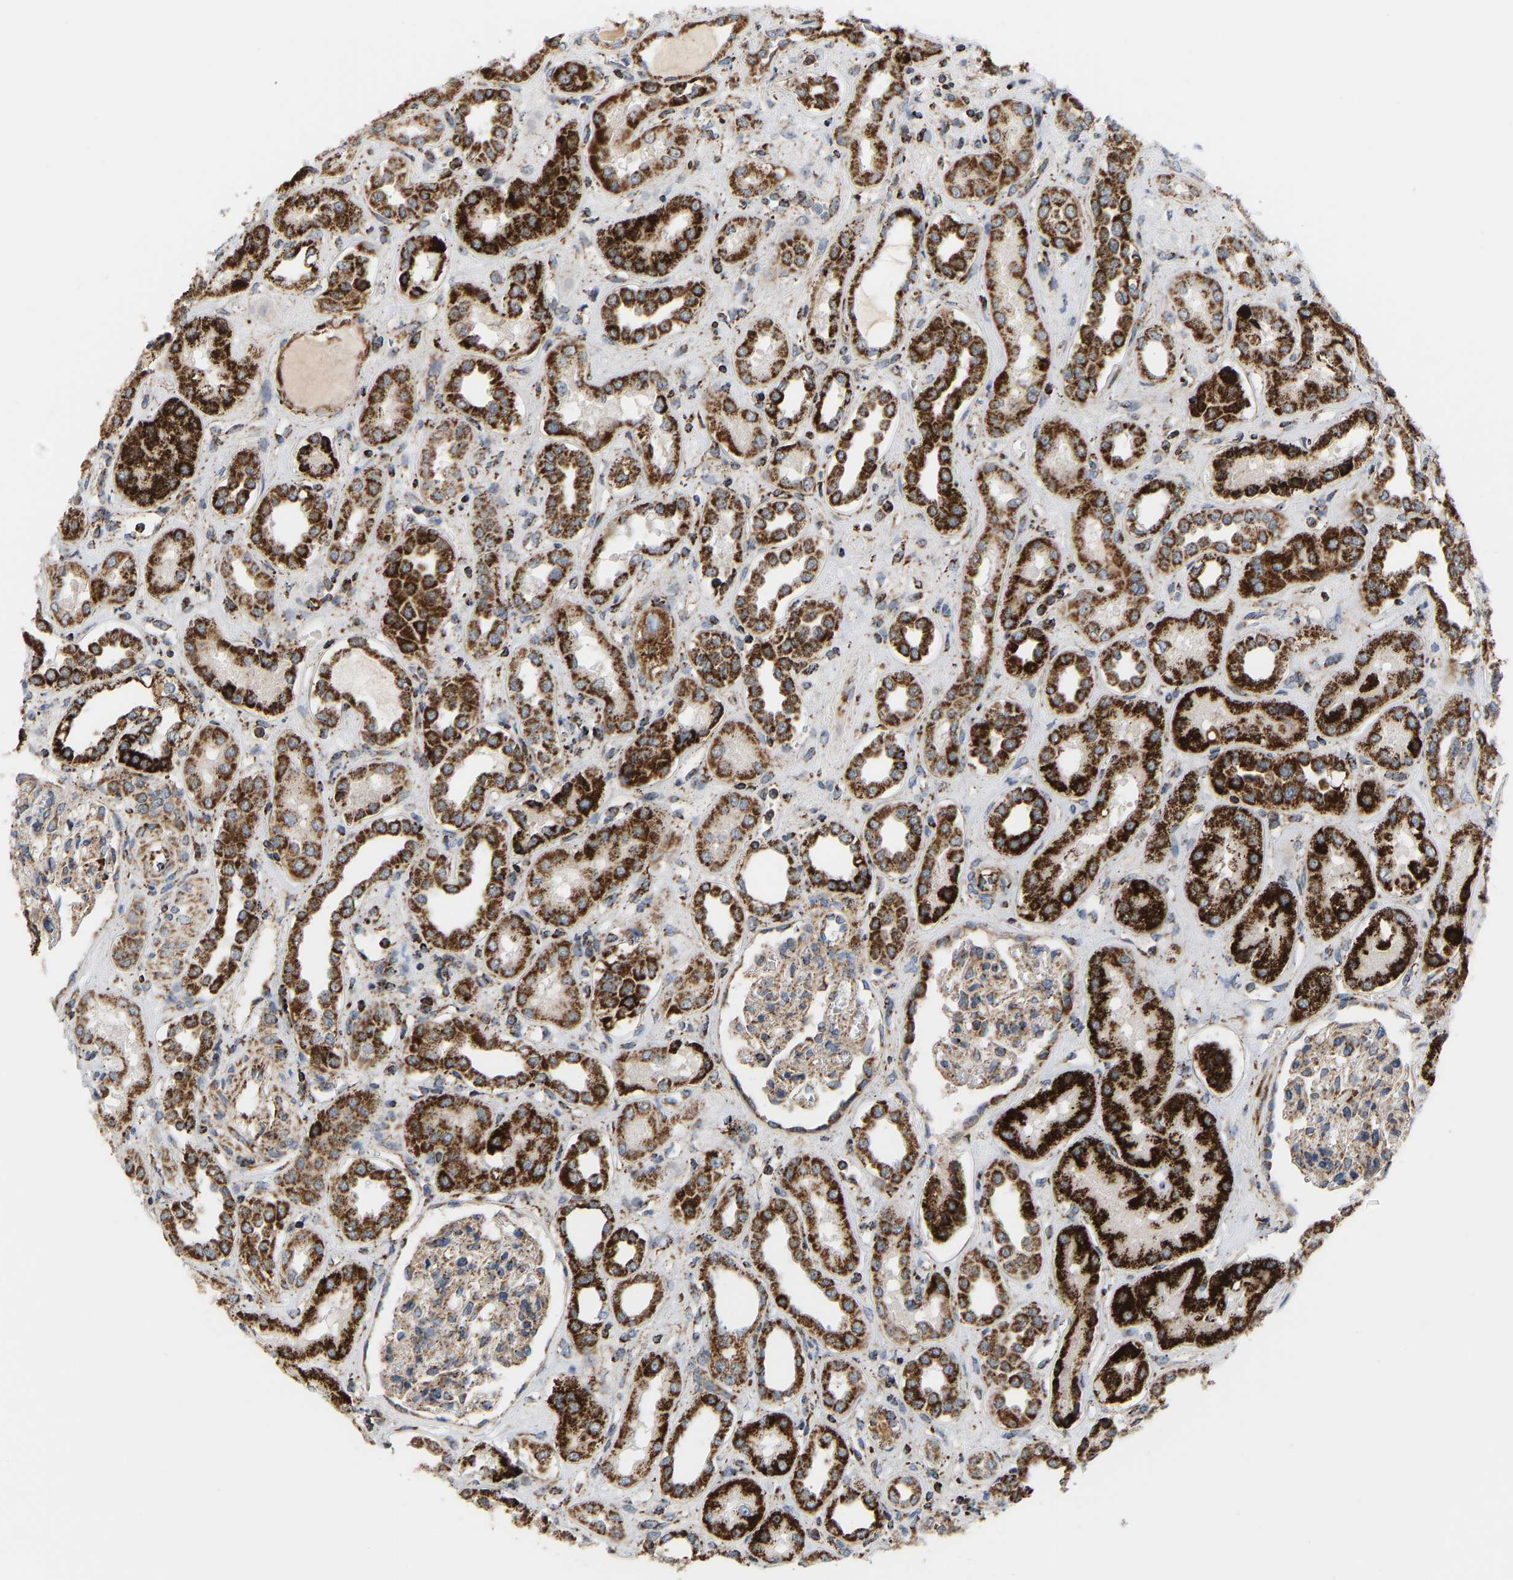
{"staining": {"intensity": "moderate", "quantity": ">75%", "location": "cytoplasmic/membranous"}, "tissue": "kidney", "cell_type": "Cells in glomeruli", "image_type": "normal", "snomed": [{"axis": "morphology", "description": "Normal tissue, NOS"}, {"axis": "topography", "description": "Kidney"}], "caption": "Protein staining of normal kidney demonstrates moderate cytoplasmic/membranous positivity in about >75% of cells in glomeruli. The protein is shown in brown color, while the nuclei are stained blue.", "gene": "GPSM2", "patient": {"sex": "male", "age": 59}}